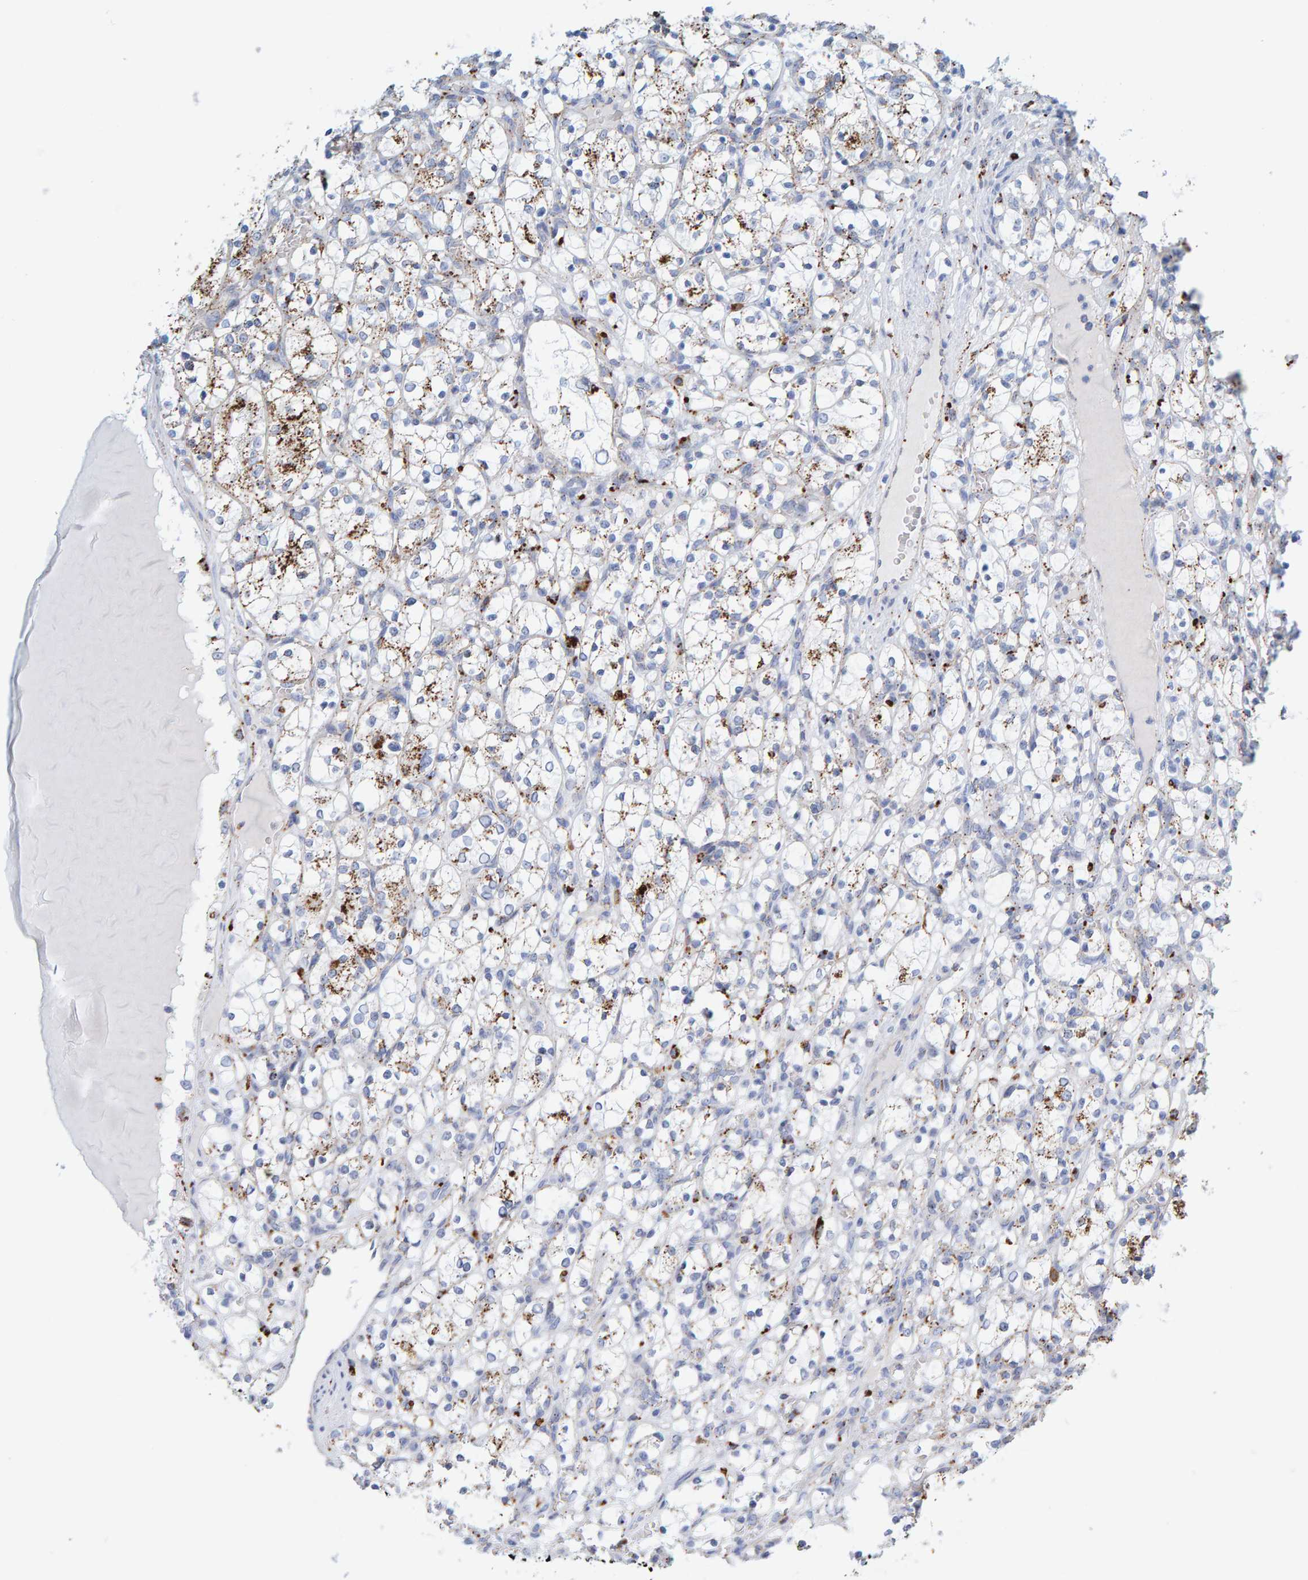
{"staining": {"intensity": "moderate", "quantity": "25%-75%", "location": "cytoplasmic/membranous"}, "tissue": "renal cancer", "cell_type": "Tumor cells", "image_type": "cancer", "snomed": [{"axis": "morphology", "description": "Adenocarcinoma, NOS"}, {"axis": "topography", "description": "Kidney"}], "caption": "A medium amount of moderate cytoplasmic/membranous expression is appreciated in about 25%-75% of tumor cells in adenocarcinoma (renal) tissue.", "gene": "BIN3", "patient": {"sex": "female", "age": 69}}